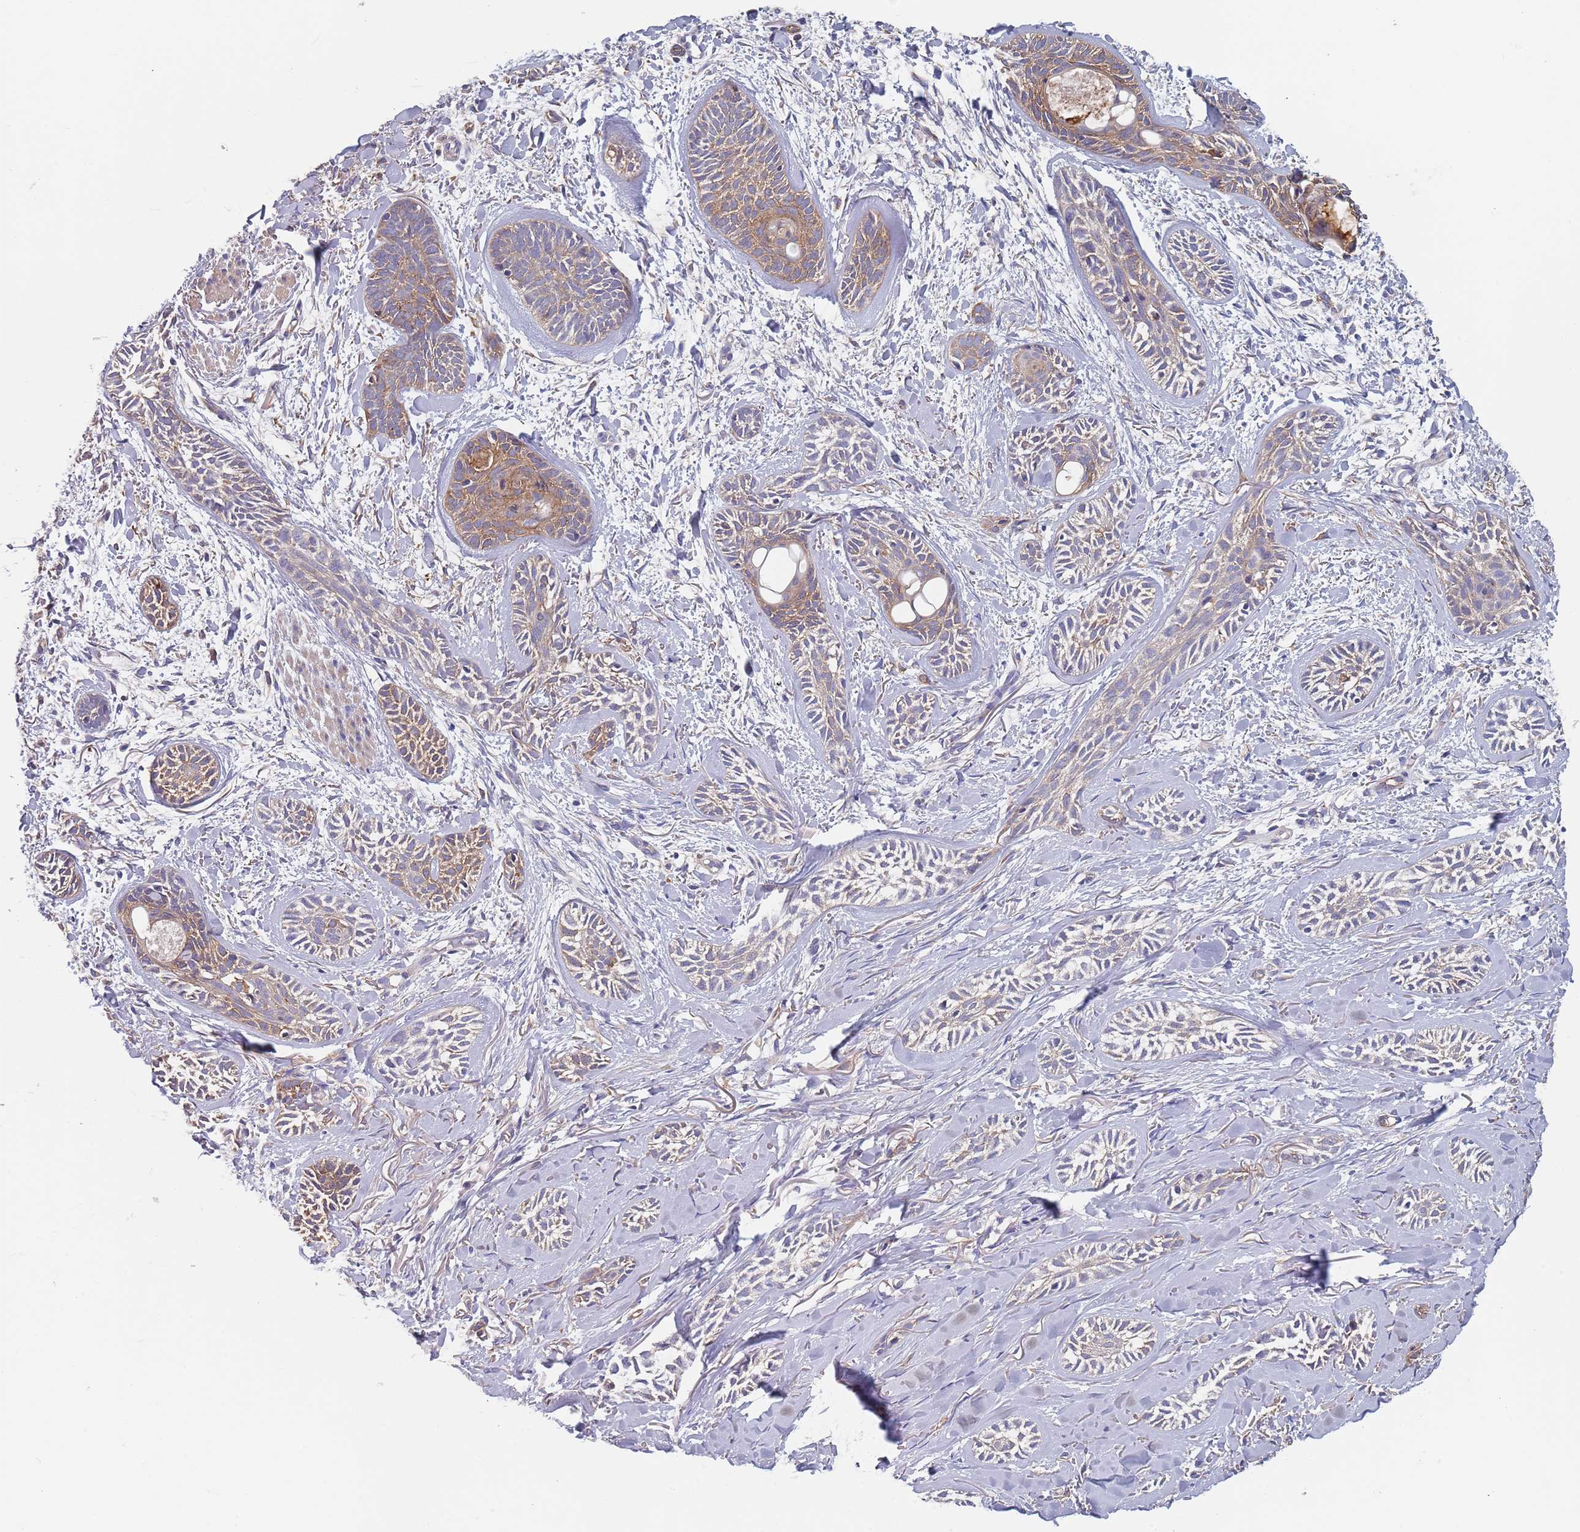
{"staining": {"intensity": "moderate", "quantity": "<25%", "location": "cytoplasmic/membranous"}, "tissue": "skin cancer", "cell_type": "Tumor cells", "image_type": "cancer", "snomed": [{"axis": "morphology", "description": "Basal cell carcinoma"}, {"axis": "topography", "description": "Skin"}], "caption": "Protein staining reveals moderate cytoplasmic/membranous expression in approximately <25% of tumor cells in skin cancer.", "gene": "DCUN1D3", "patient": {"sex": "female", "age": 59}}